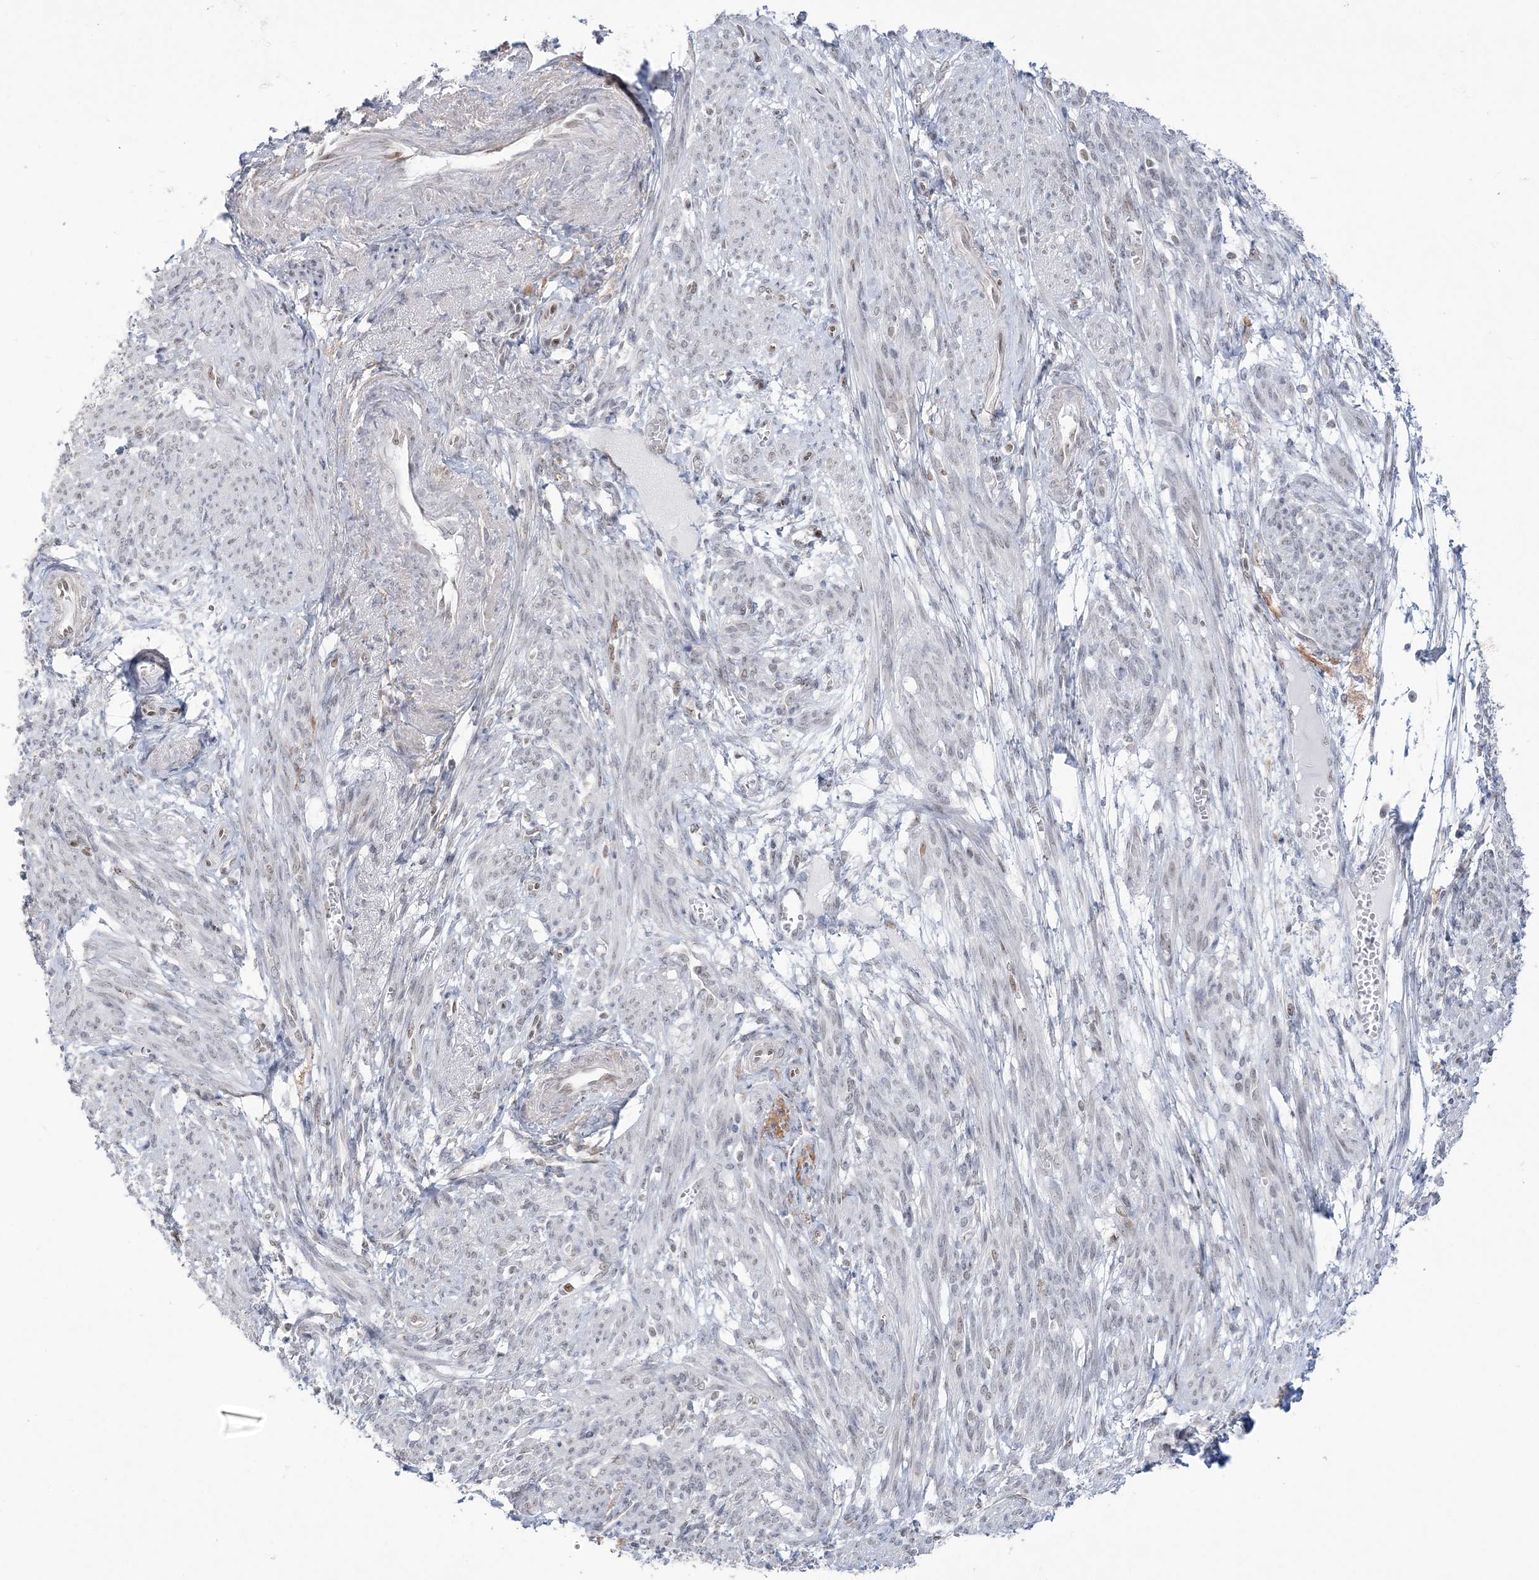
{"staining": {"intensity": "negative", "quantity": "none", "location": "none"}, "tissue": "smooth muscle", "cell_type": "Smooth muscle cells", "image_type": "normal", "snomed": [{"axis": "morphology", "description": "Normal tissue, NOS"}, {"axis": "topography", "description": "Smooth muscle"}], "caption": "Smooth muscle cells show no significant protein positivity in benign smooth muscle.", "gene": "DDX21", "patient": {"sex": "female", "age": 39}}